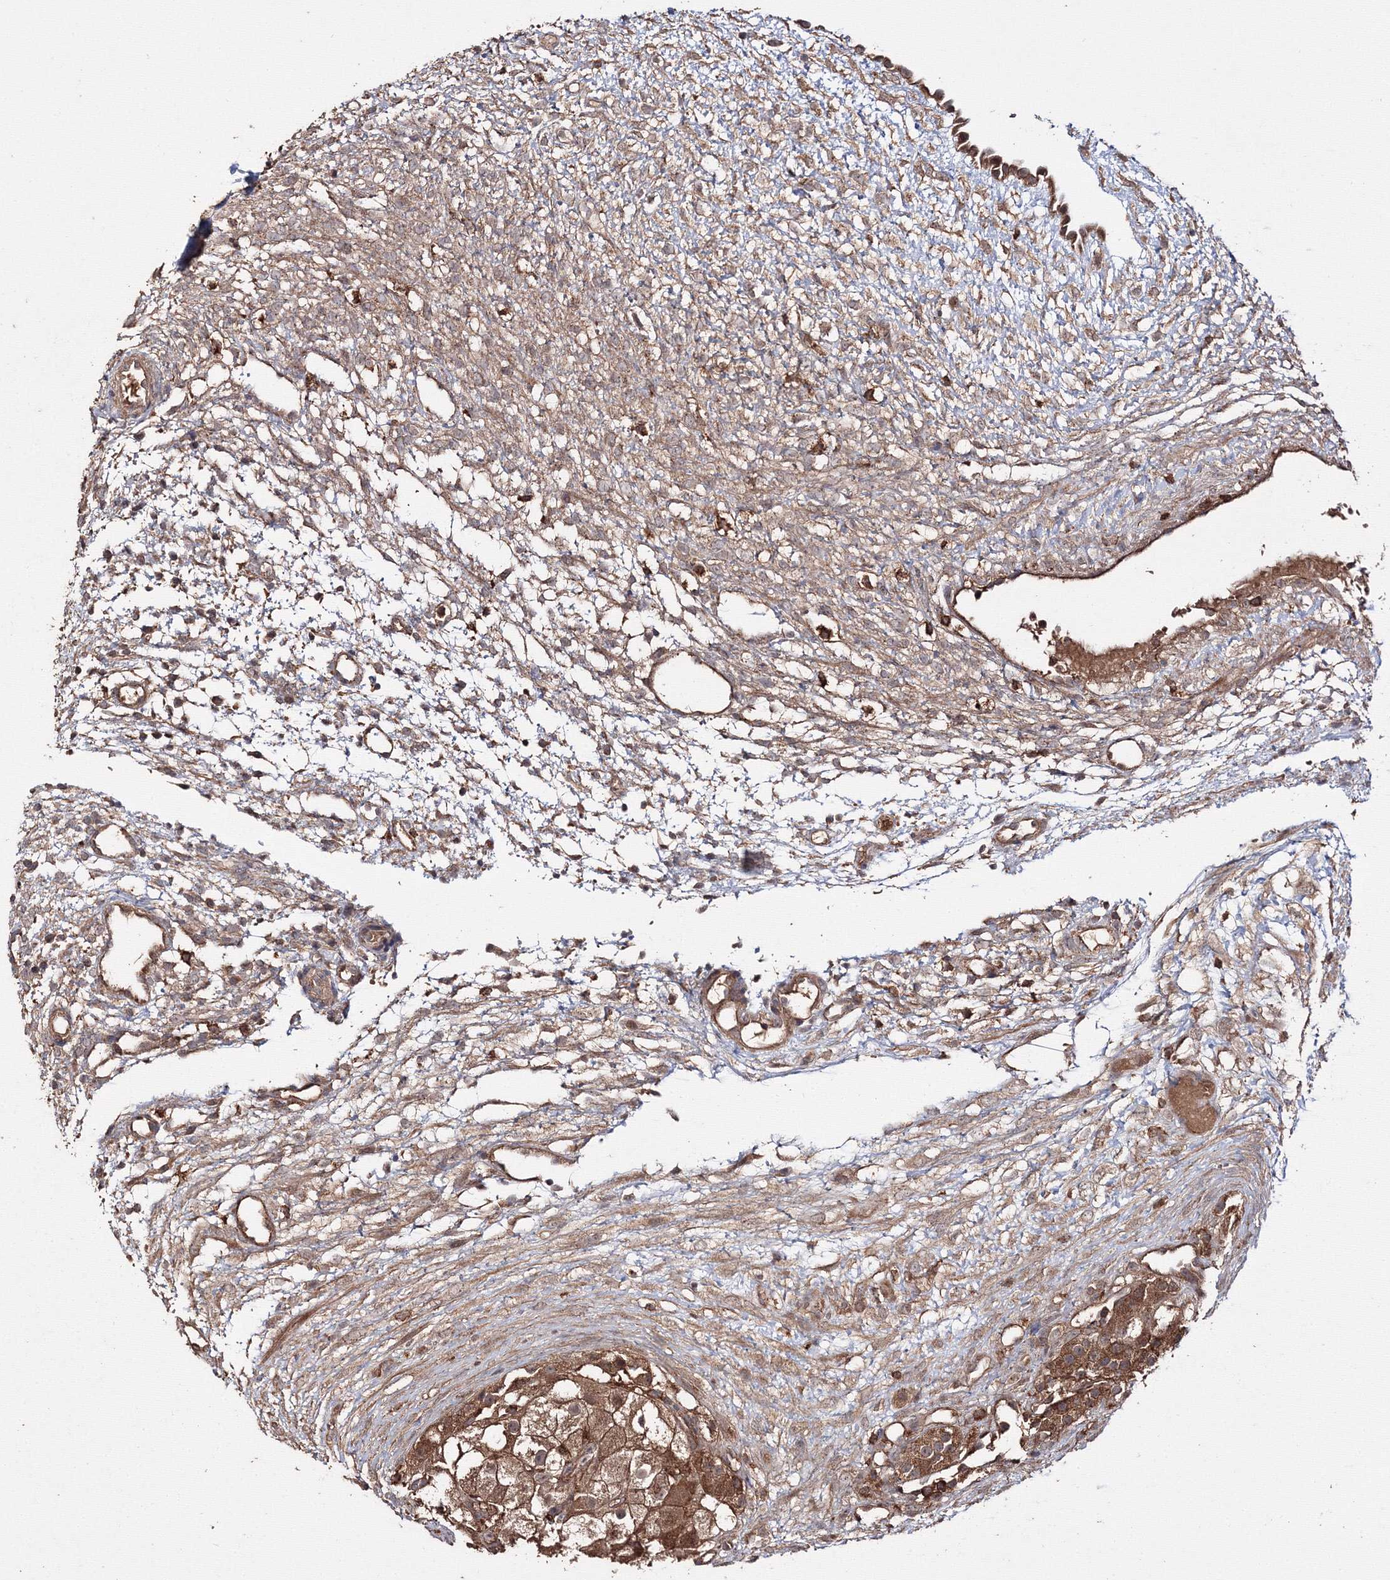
{"staining": {"intensity": "weak", "quantity": "25%-75%", "location": "cytoplasmic/membranous"}, "tissue": "ovary", "cell_type": "Ovarian stroma cells", "image_type": "normal", "snomed": [{"axis": "morphology", "description": "Normal tissue, NOS"}, {"axis": "morphology", "description": "Cyst, NOS"}, {"axis": "topography", "description": "Ovary"}], "caption": "Ovarian stroma cells display low levels of weak cytoplasmic/membranous positivity in approximately 25%-75% of cells in normal human ovary. The staining is performed using DAB brown chromogen to label protein expression. The nuclei are counter-stained blue using hematoxylin.", "gene": "DDO", "patient": {"sex": "female", "age": 18}}